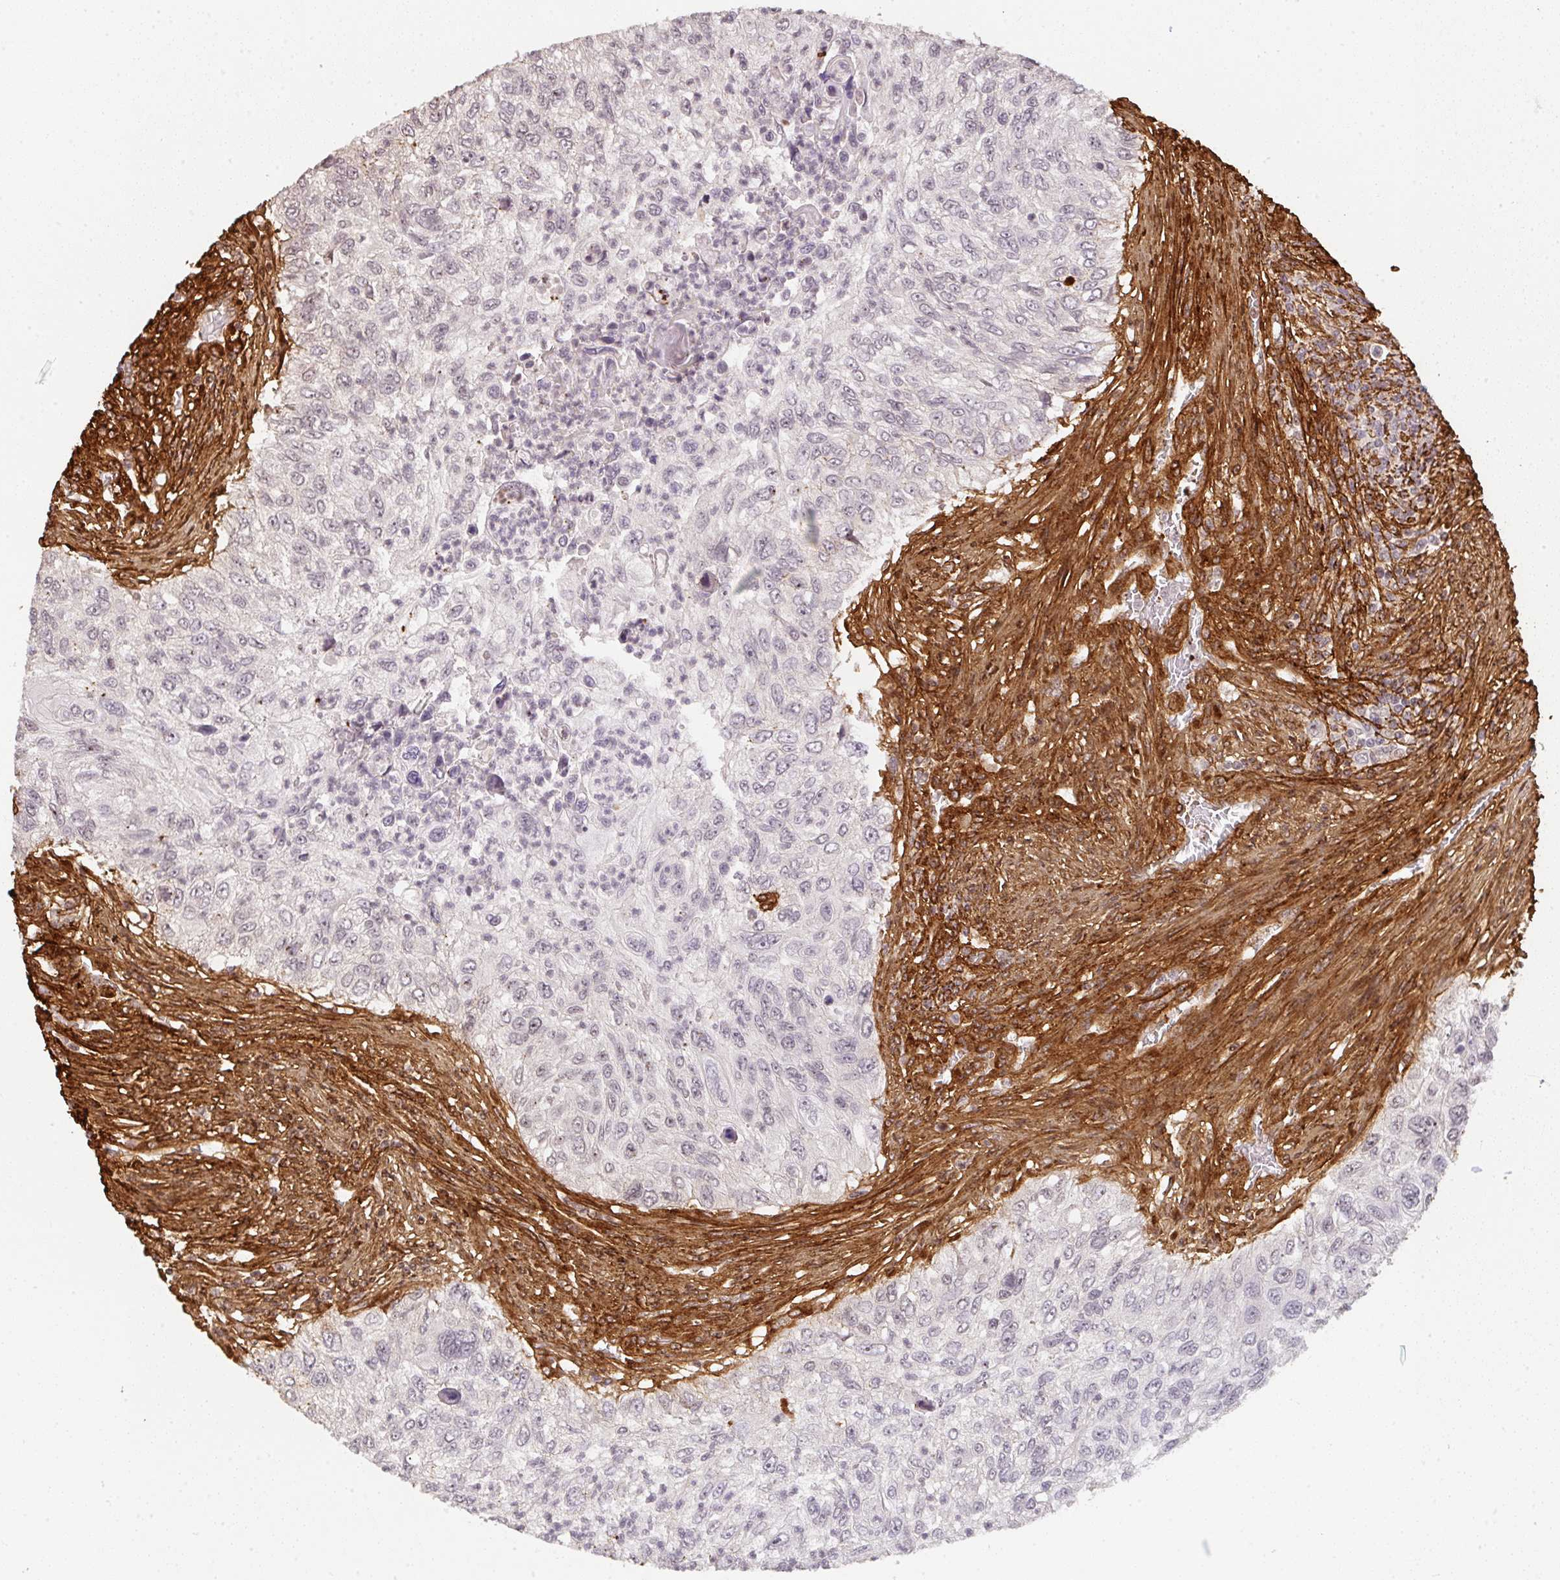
{"staining": {"intensity": "negative", "quantity": "none", "location": "none"}, "tissue": "urothelial cancer", "cell_type": "Tumor cells", "image_type": "cancer", "snomed": [{"axis": "morphology", "description": "Urothelial carcinoma, High grade"}, {"axis": "topography", "description": "Urinary bladder"}], "caption": "Photomicrograph shows no protein positivity in tumor cells of urothelial cancer tissue.", "gene": "COL3A1", "patient": {"sex": "female", "age": 60}}